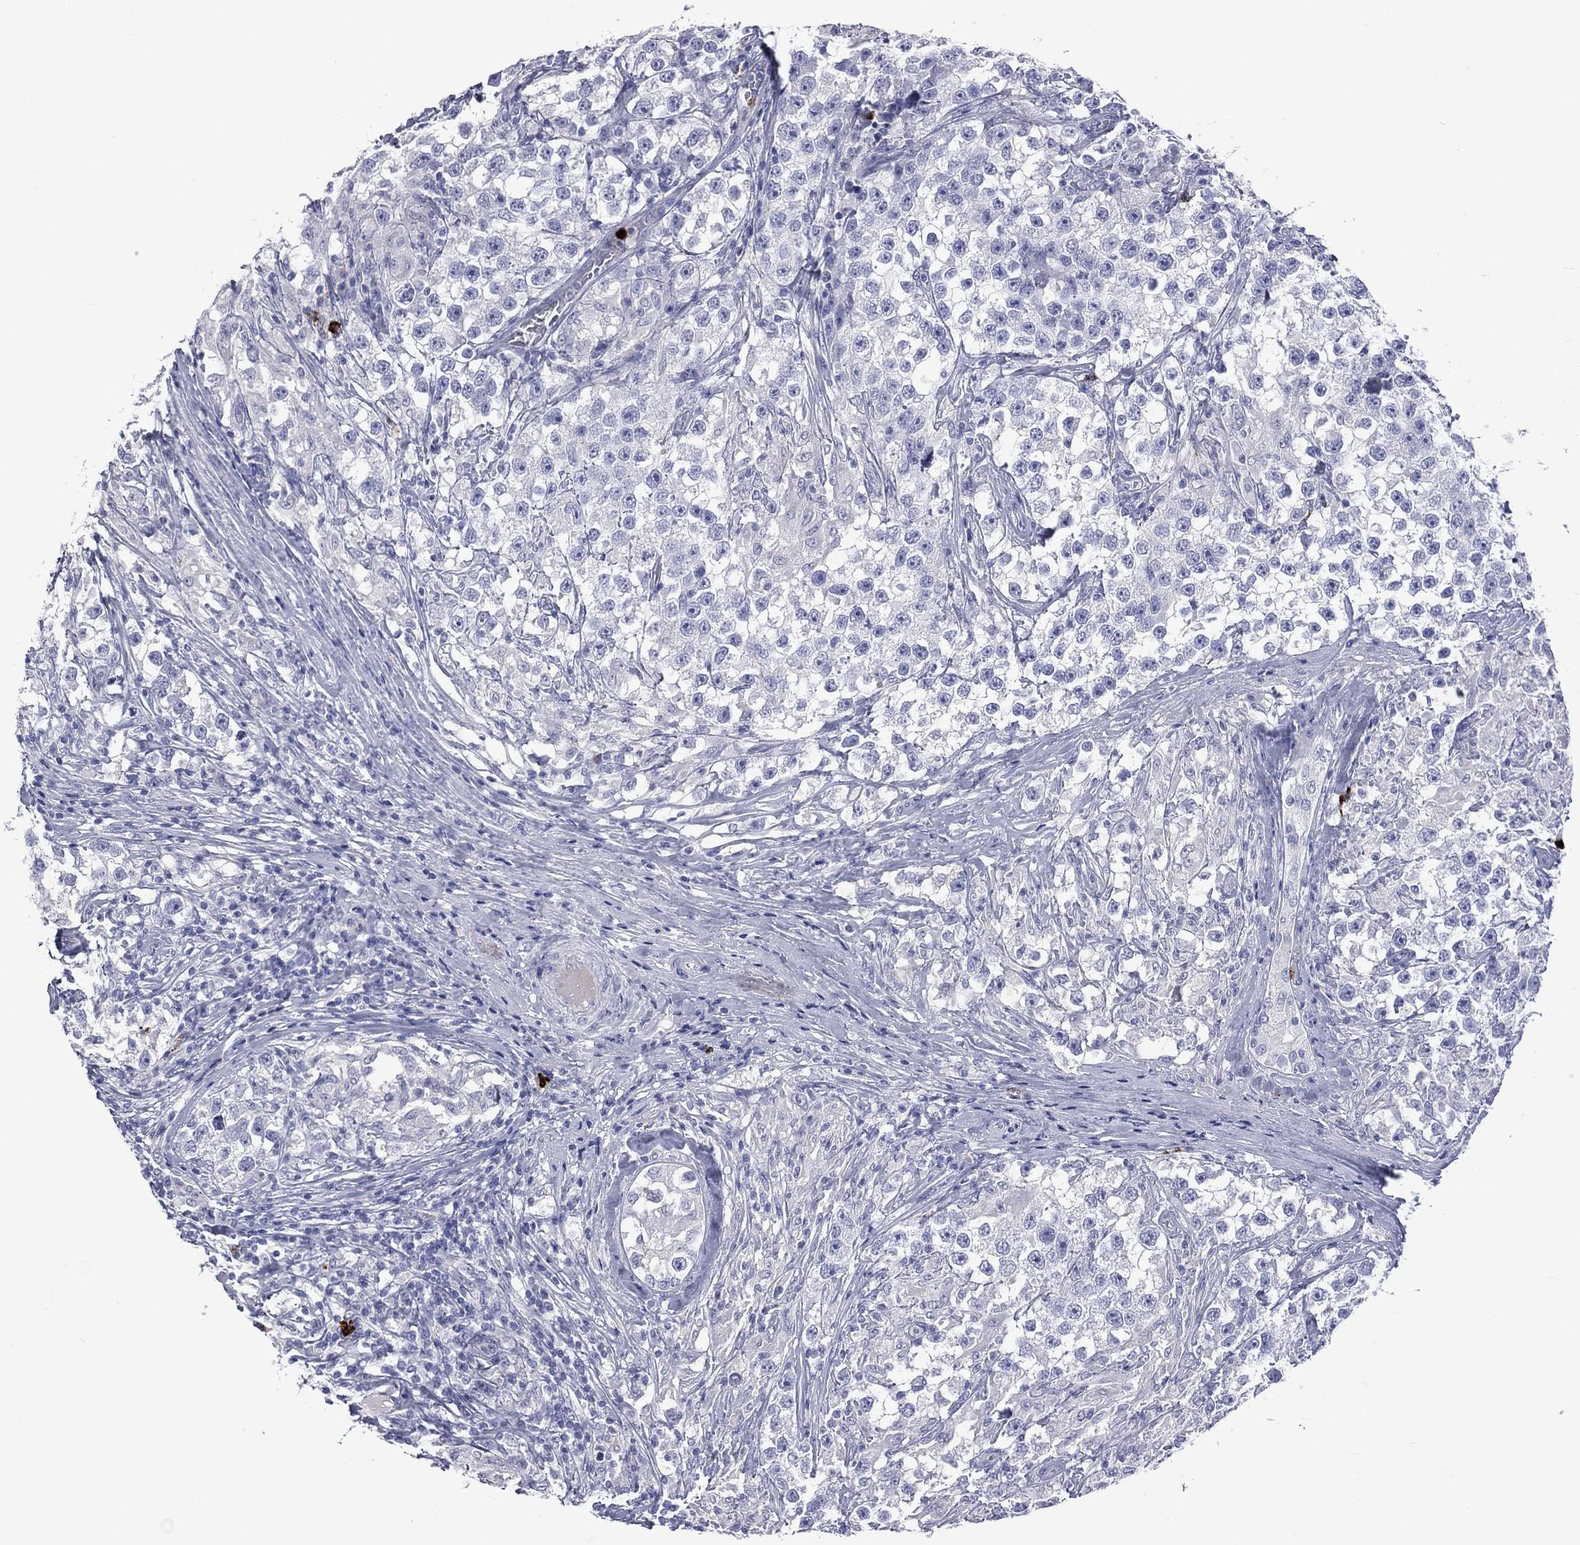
{"staining": {"intensity": "negative", "quantity": "none", "location": "none"}, "tissue": "testis cancer", "cell_type": "Tumor cells", "image_type": "cancer", "snomed": [{"axis": "morphology", "description": "Seminoma, NOS"}, {"axis": "topography", "description": "Testis"}], "caption": "Immunohistochemistry image of neoplastic tissue: human testis cancer stained with DAB reveals no significant protein expression in tumor cells.", "gene": "ELANE", "patient": {"sex": "male", "age": 46}}